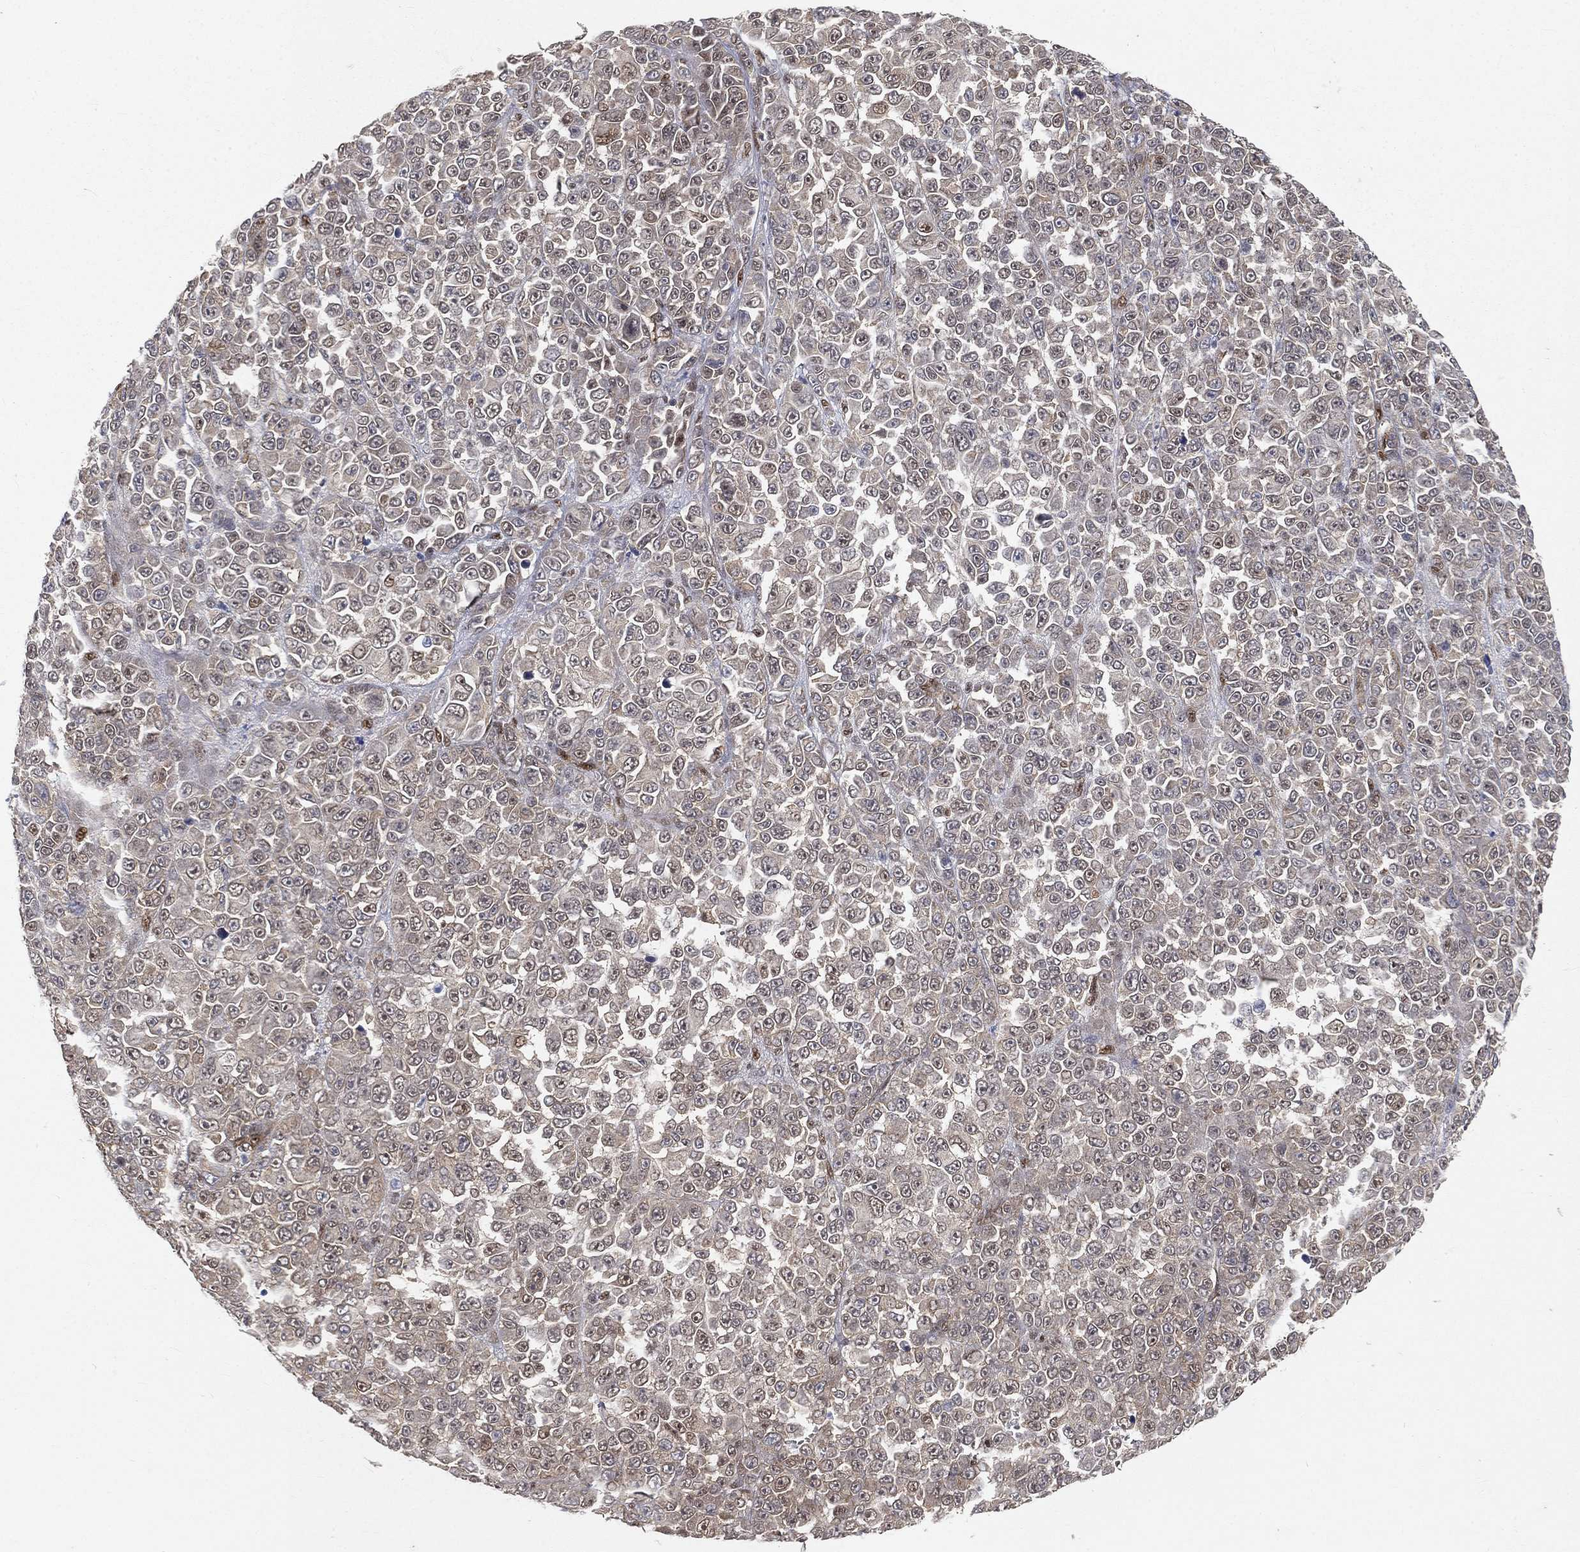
{"staining": {"intensity": "negative", "quantity": "none", "location": "none"}, "tissue": "melanoma", "cell_type": "Tumor cells", "image_type": "cancer", "snomed": [{"axis": "morphology", "description": "Malignant melanoma, NOS"}, {"axis": "topography", "description": "Skin"}], "caption": "DAB (3,3'-diaminobenzidine) immunohistochemical staining of melanoma shows no significant expression in tumor cells.", "gene": "CRTC3", "patient": {"sex": "female", "age": 95}}